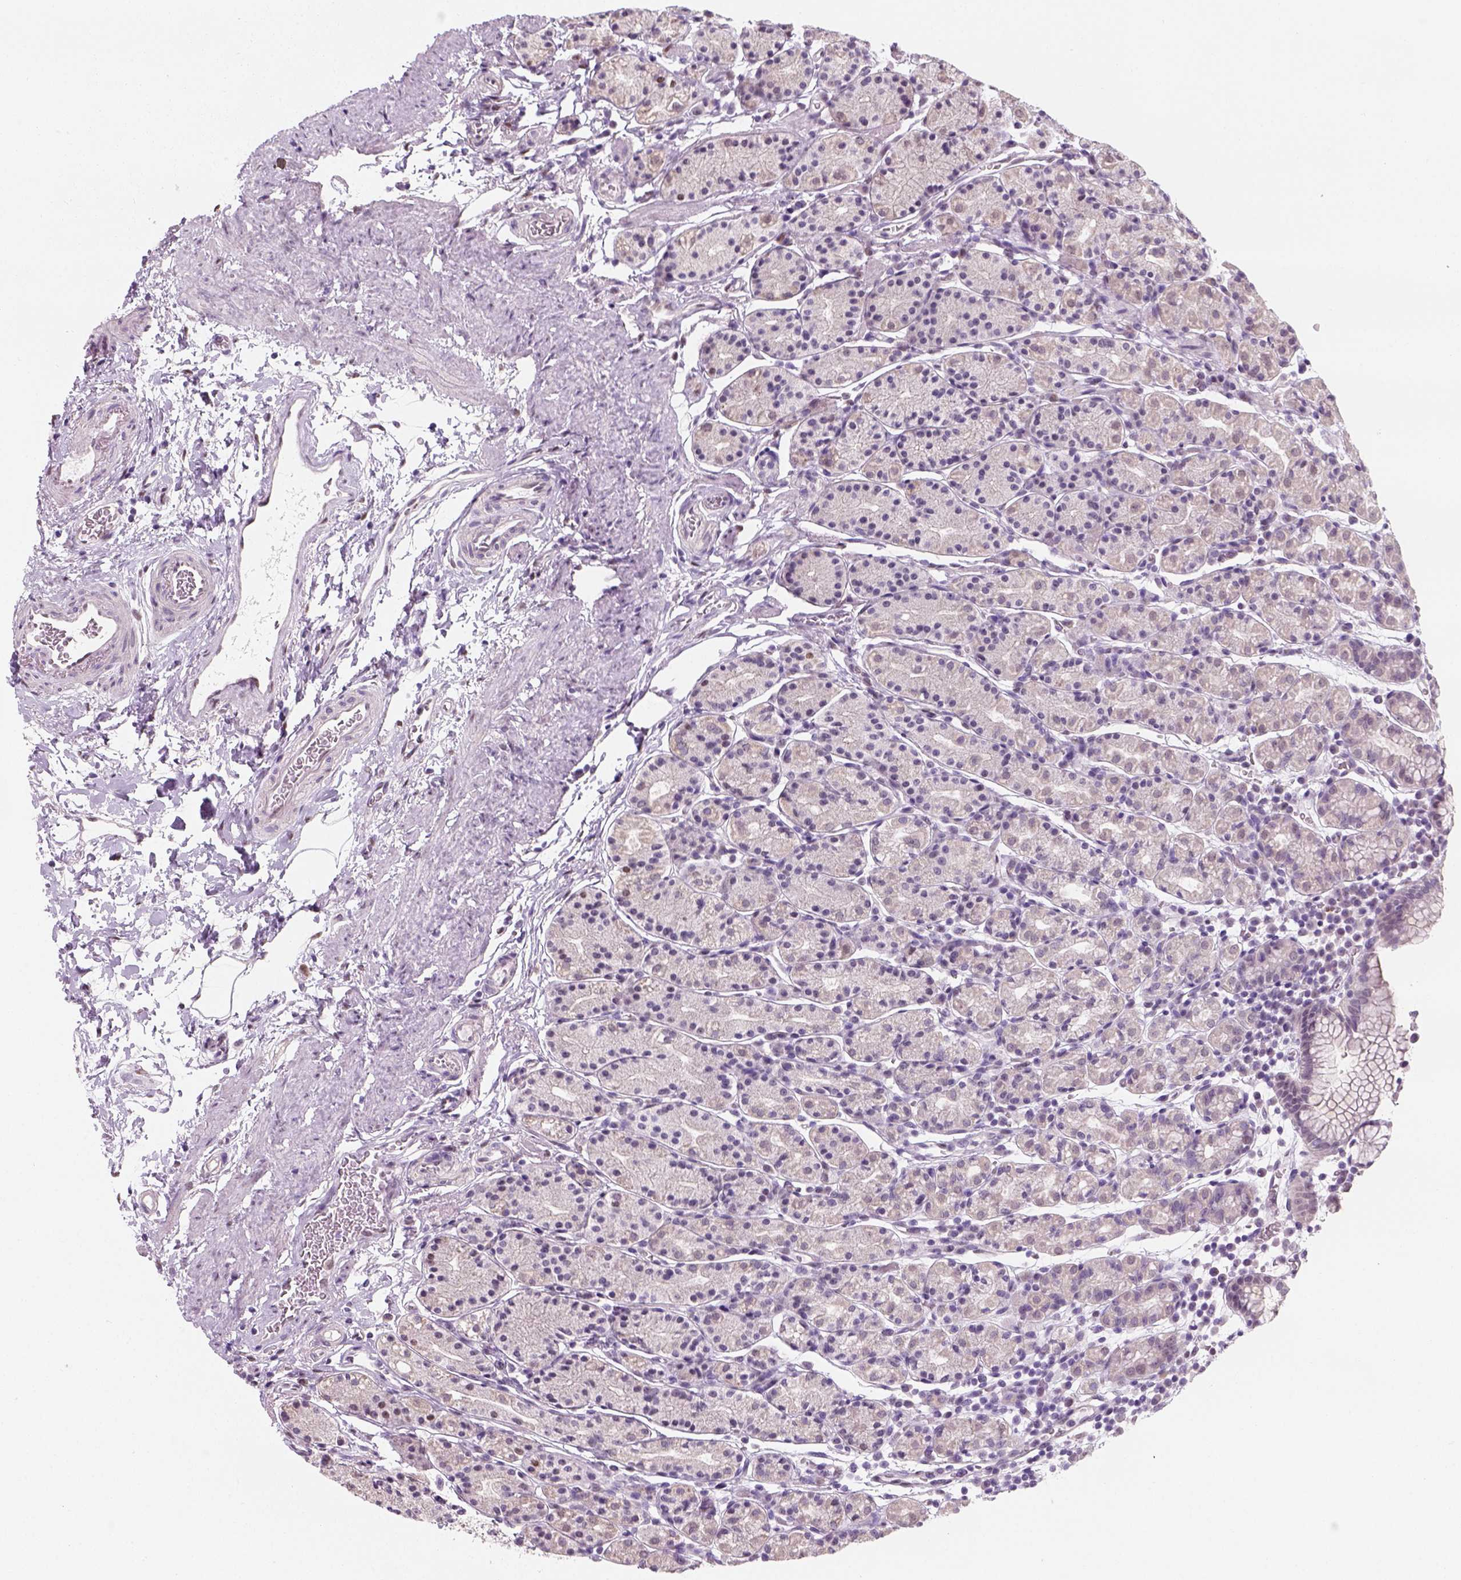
{"staining": {"intensity": "moderate", "quantity": "<25%", "location": "nuclear"}, "tissue": "stomach", "cell_type": "Glandular cells", "image_type": "normal", "snomed": [{"axis": "morphology", "description": "Normal tissue, NOS"}, {"axis": "topography", "description": "Stomach, upper"}, {"axis": "topography", "description": "Stomach"}], "caption": "The immunohistochemical stain labels moderate nuclear positivity in glandular cells of normal stomach. The staining is performed using DAB brown chromogen to label protein expression. The nuclei are counter-stained blue using hematoxylin.", "gene": "C1orf112", "patient": {"sex": "male", "age": 62}}